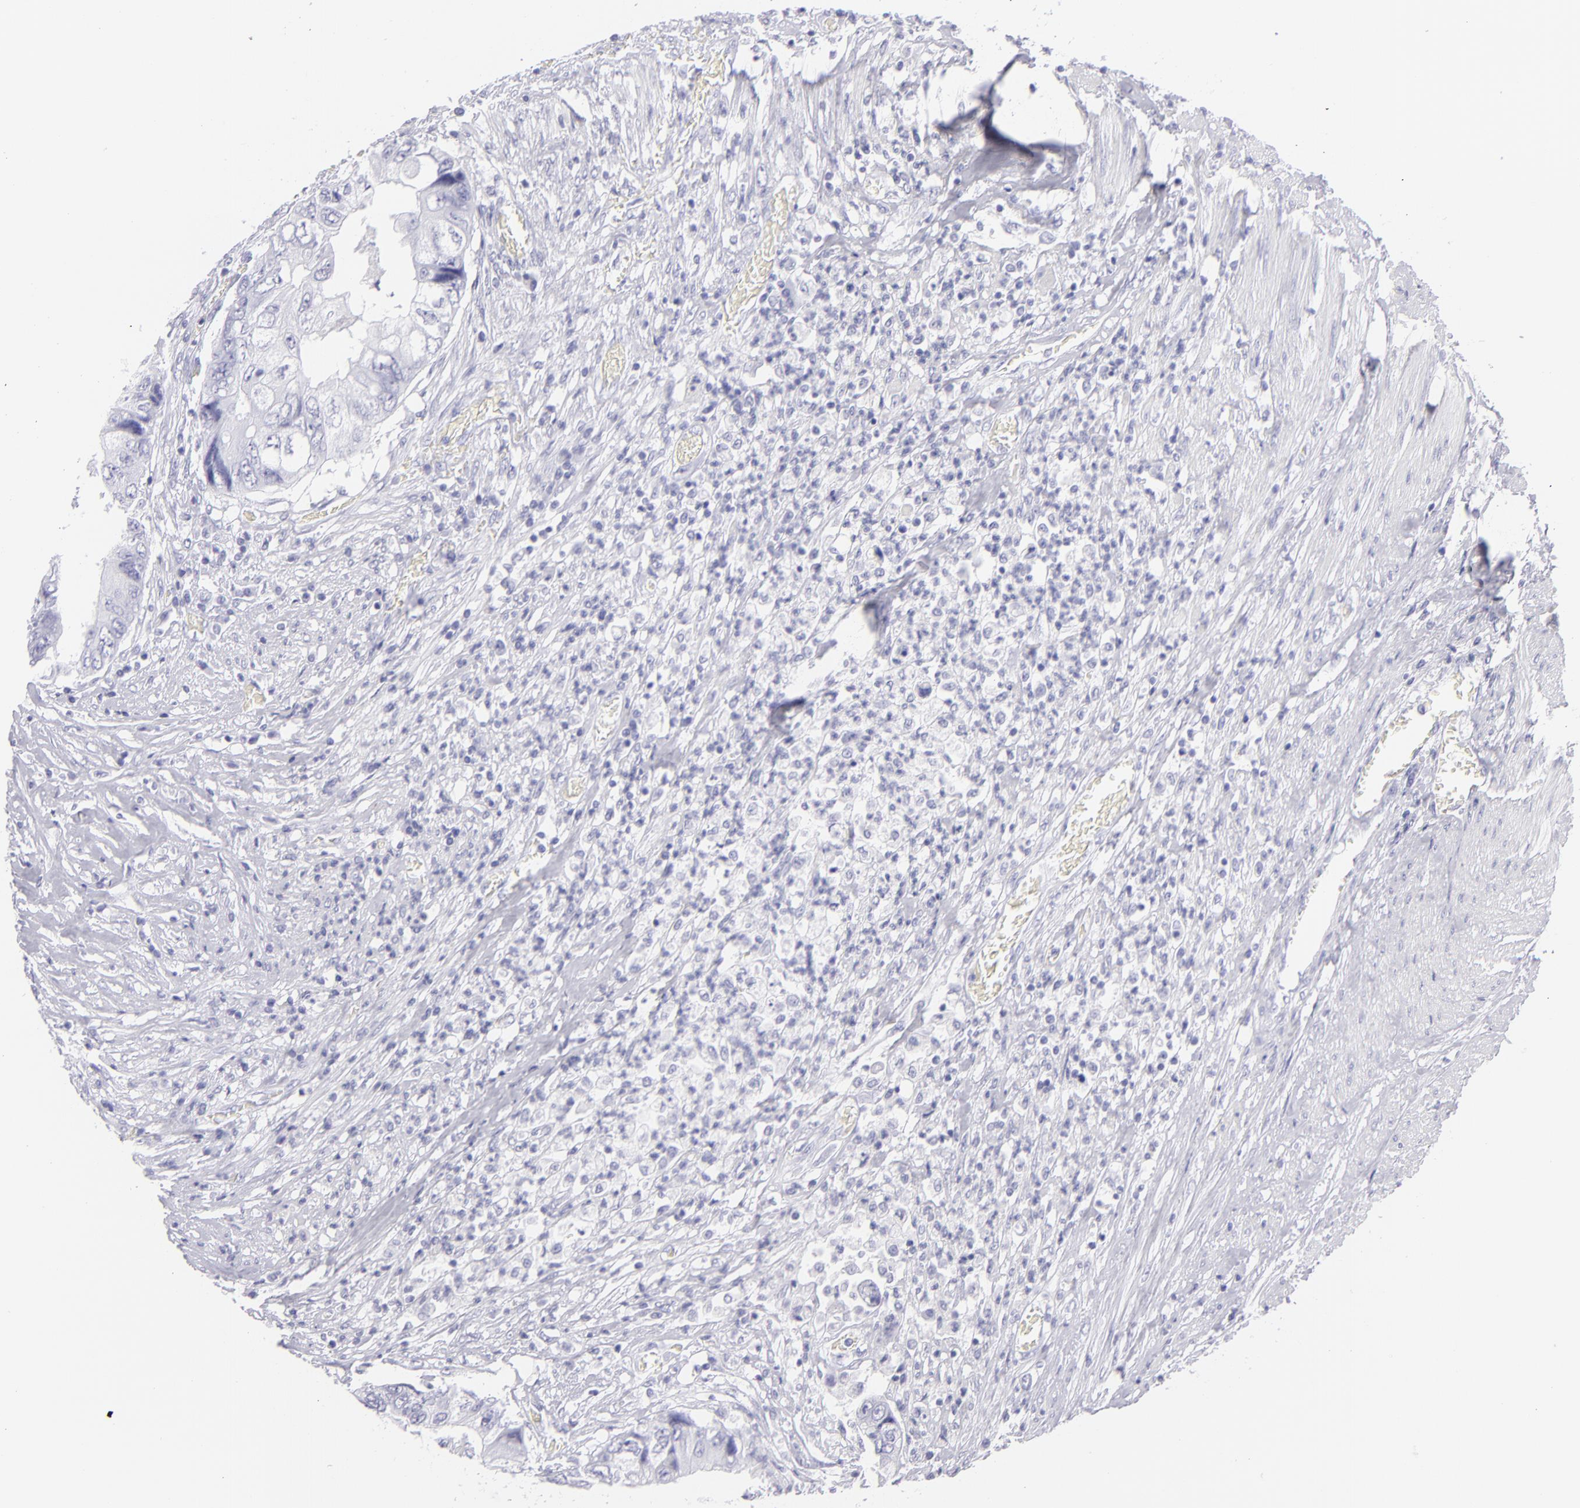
{"staining": {"intensity": "negative", "quantity": "none", "location": "none"}, "tissue": "colorectal cancer", "cell_type": "Tumor cells", "image_type": "cancer", "snomed": [{"axis": "morphology", "description": "Adenocarcinoma, NOS"}, {"axis": "topography", "description": "Rectum"}], "caption": "Tumor cells show no significant staining in colorectal cancer.", "gene": "PVALB", "patient": {"sex": "female", "age": 82}}